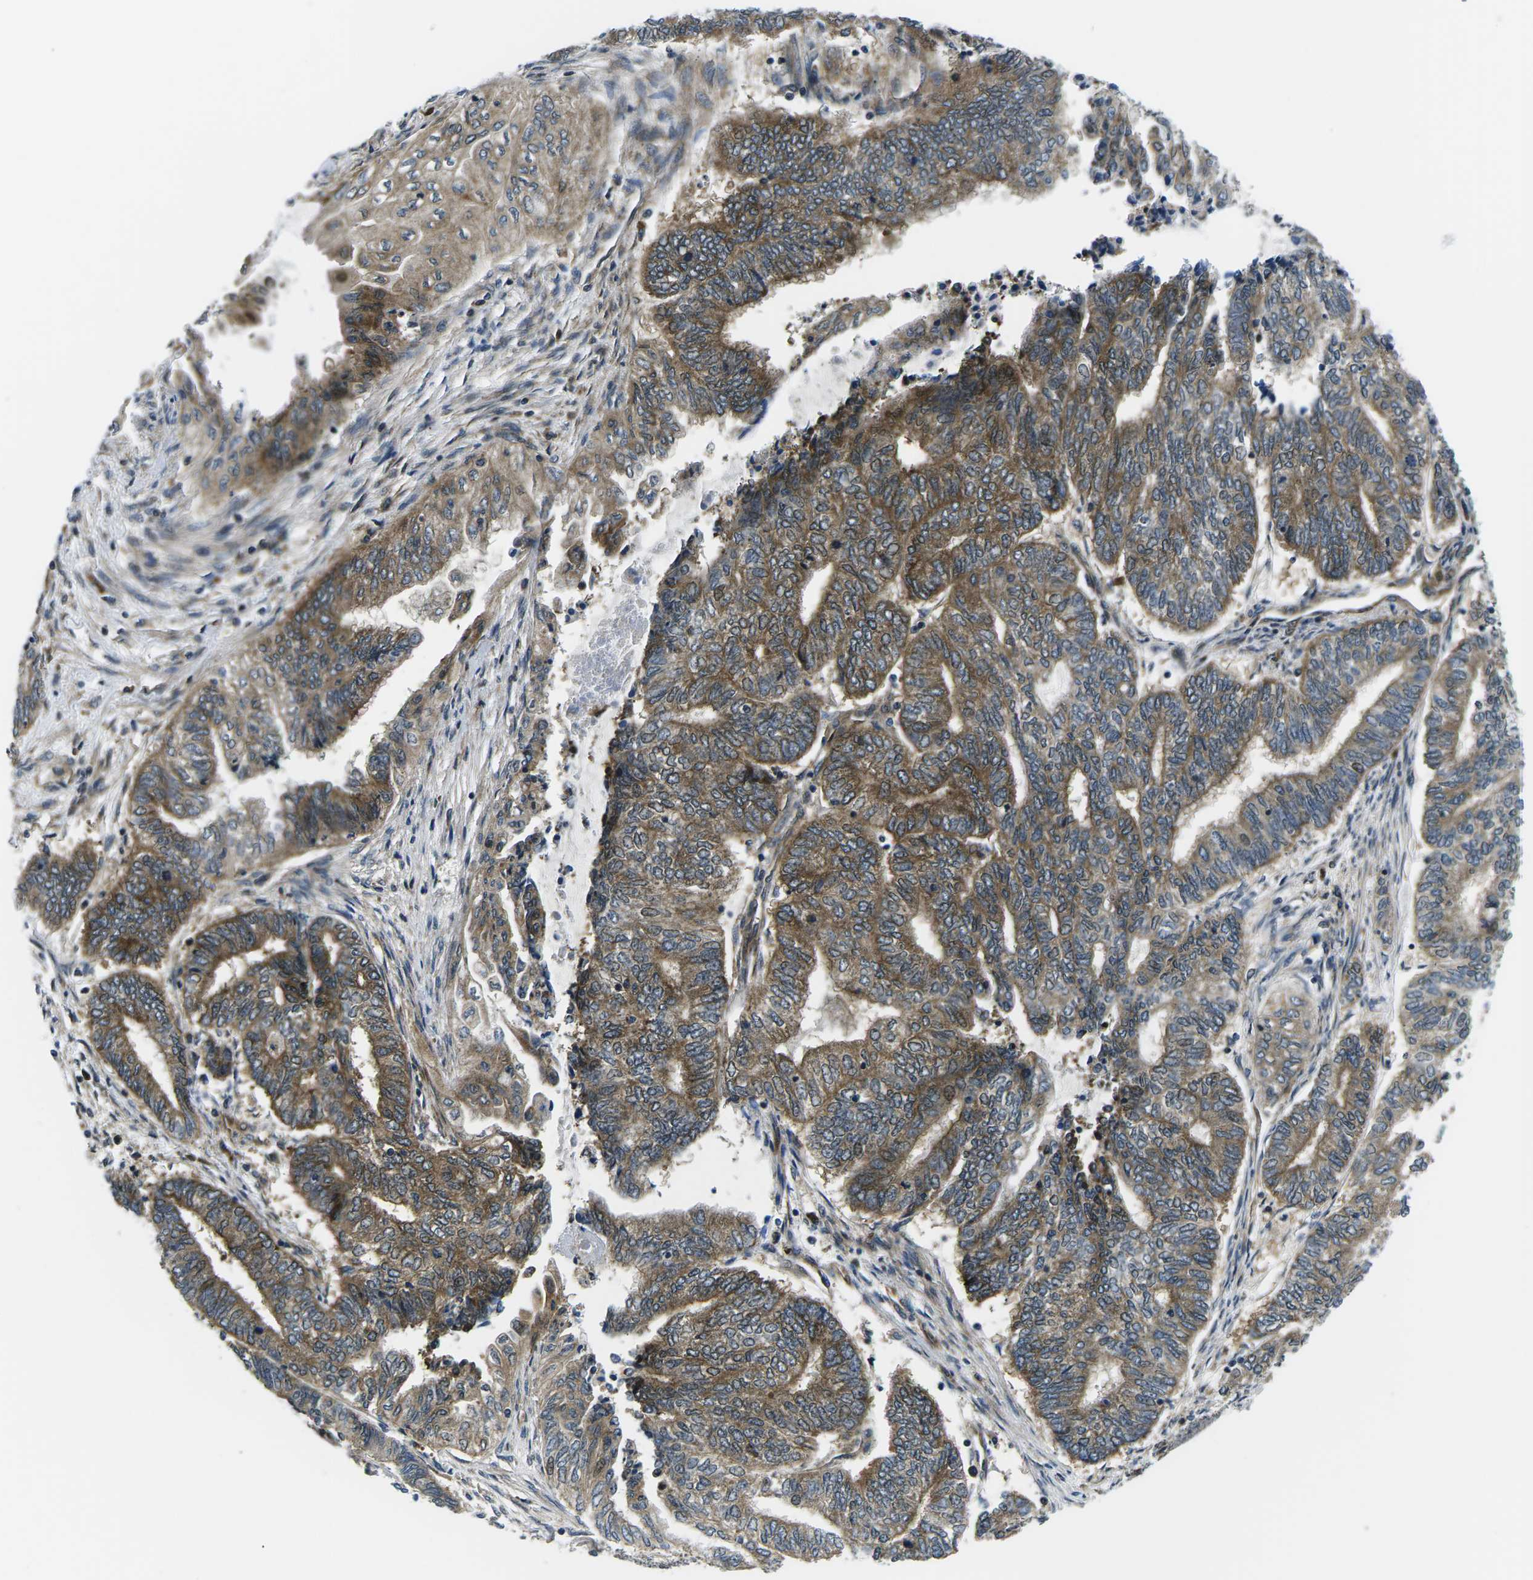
{"staining": {"intensity": "moderate", "quantity": ">75%", "location": "cytoplasmic/membranous"}, "tissue": "endometrial cancer", "cell_type": "Tumor cells", "image_type": "cancer", "snomed": [{"axis": "morphology", "description": "Adenocarcinoma, NOS"}, {"axis": "topography", "description": "Uterus"}, {"axis": "topography", "description": "Endometrium"}], "caption": "Immunohistochemical staining of human adenocarcinoma (endometrial) exhibits moderate cytoplasmic/membranous protein expression in approximately >75% of tumor cells.", "gene": "EIF4E", "patient": {"sex": "female", "age": 70}}